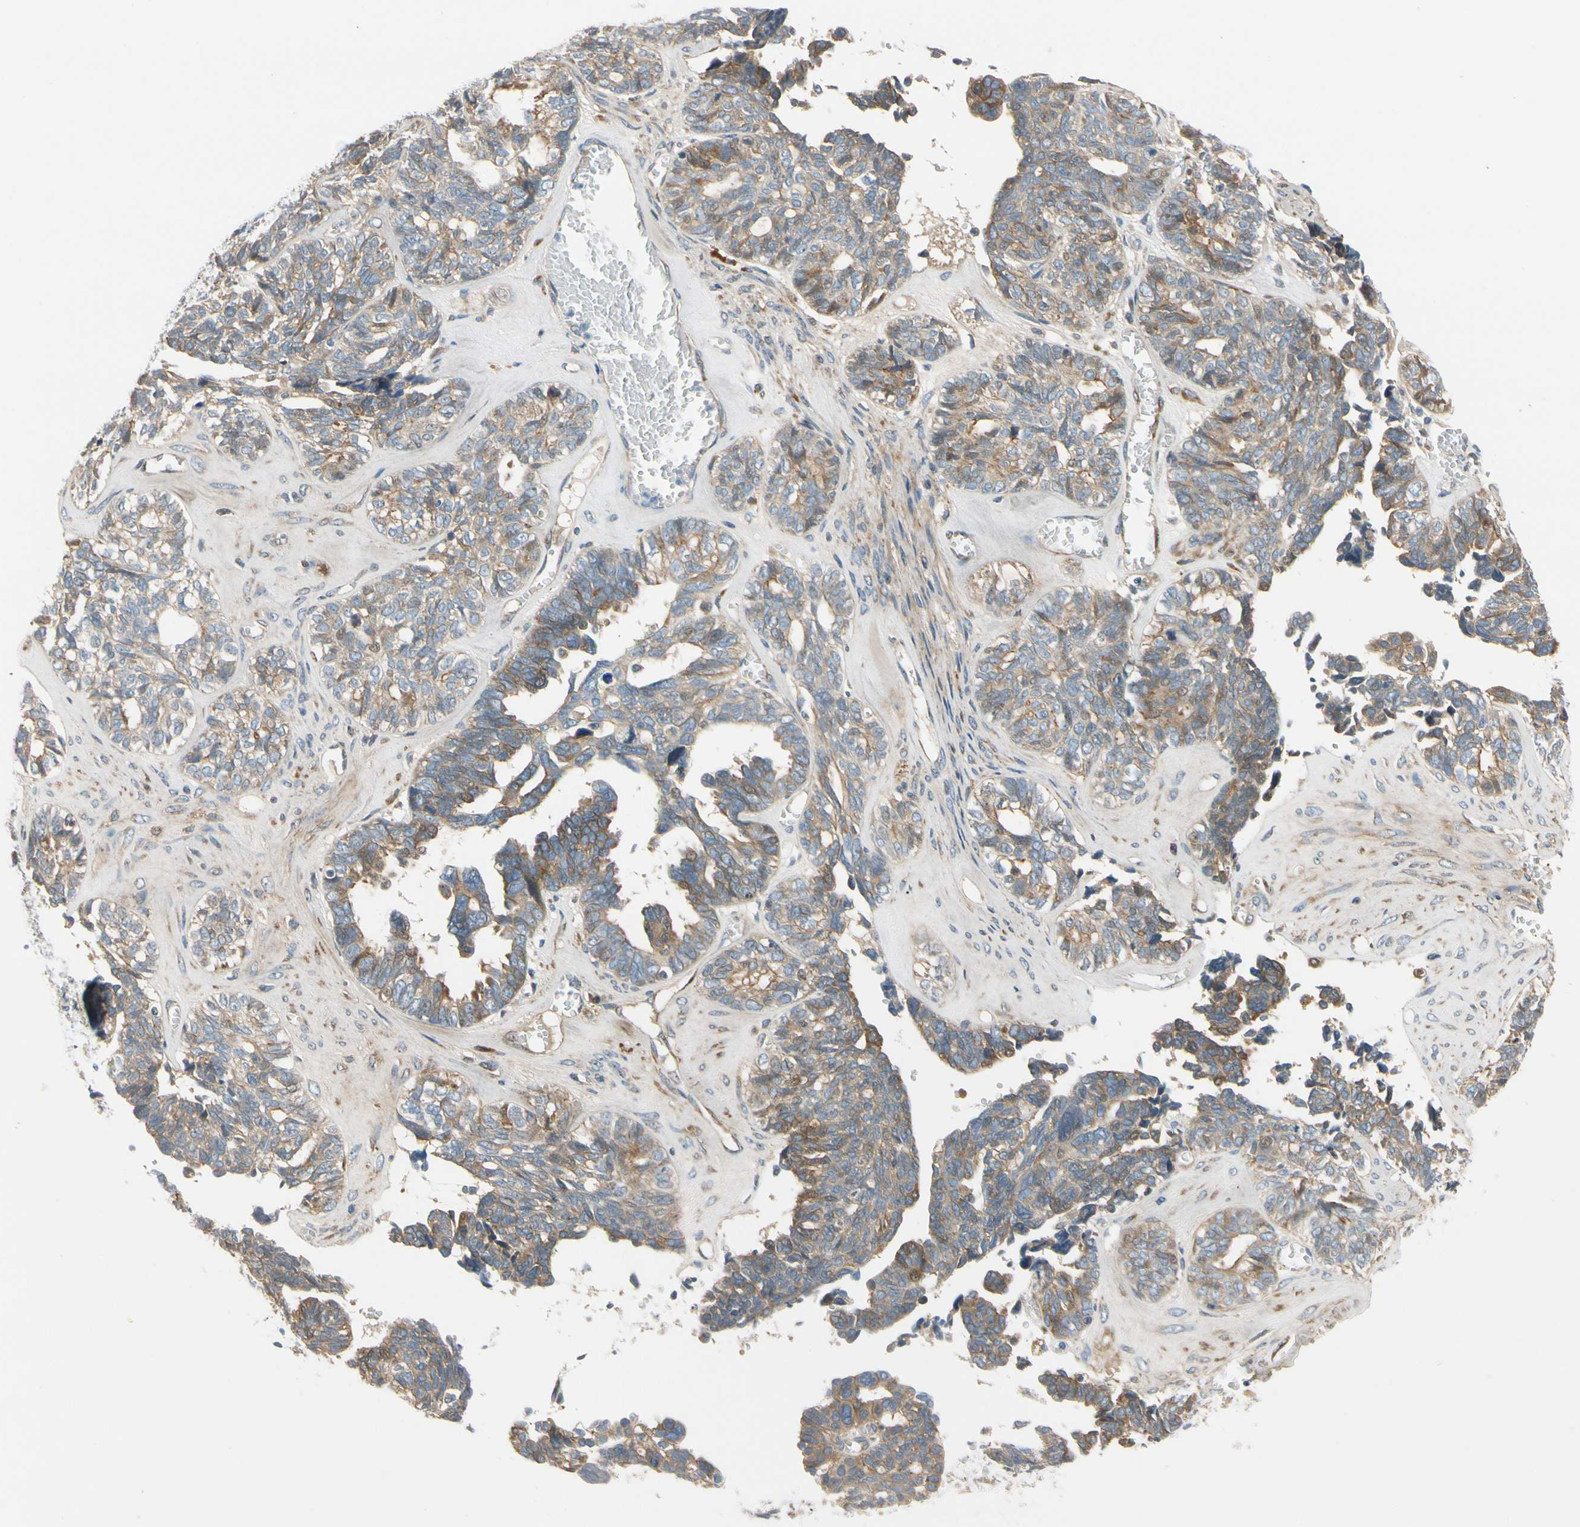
{"staining": {"intensity": "moderate", "quantity": ">75%", "location": "cytoplasmic/membranous"}, "tissue": "ovarian cancer", "cell_type": "Tumor cells", "image_type": "cancer", "snomed": [{"axis": "morphology", "description": "Cystadenocarcinoma, serous, NOS"}, {"axis": "topography", "description": "Ovary"}], "caption": "About >75% of tumor cells in ovarian cancer exhibit moderate cytoplasmic/membranous protein expression as visualized by brown immunohistochemical staining.", "gene": "MST1R", "patient": {"sex": "female", "age": 79}}